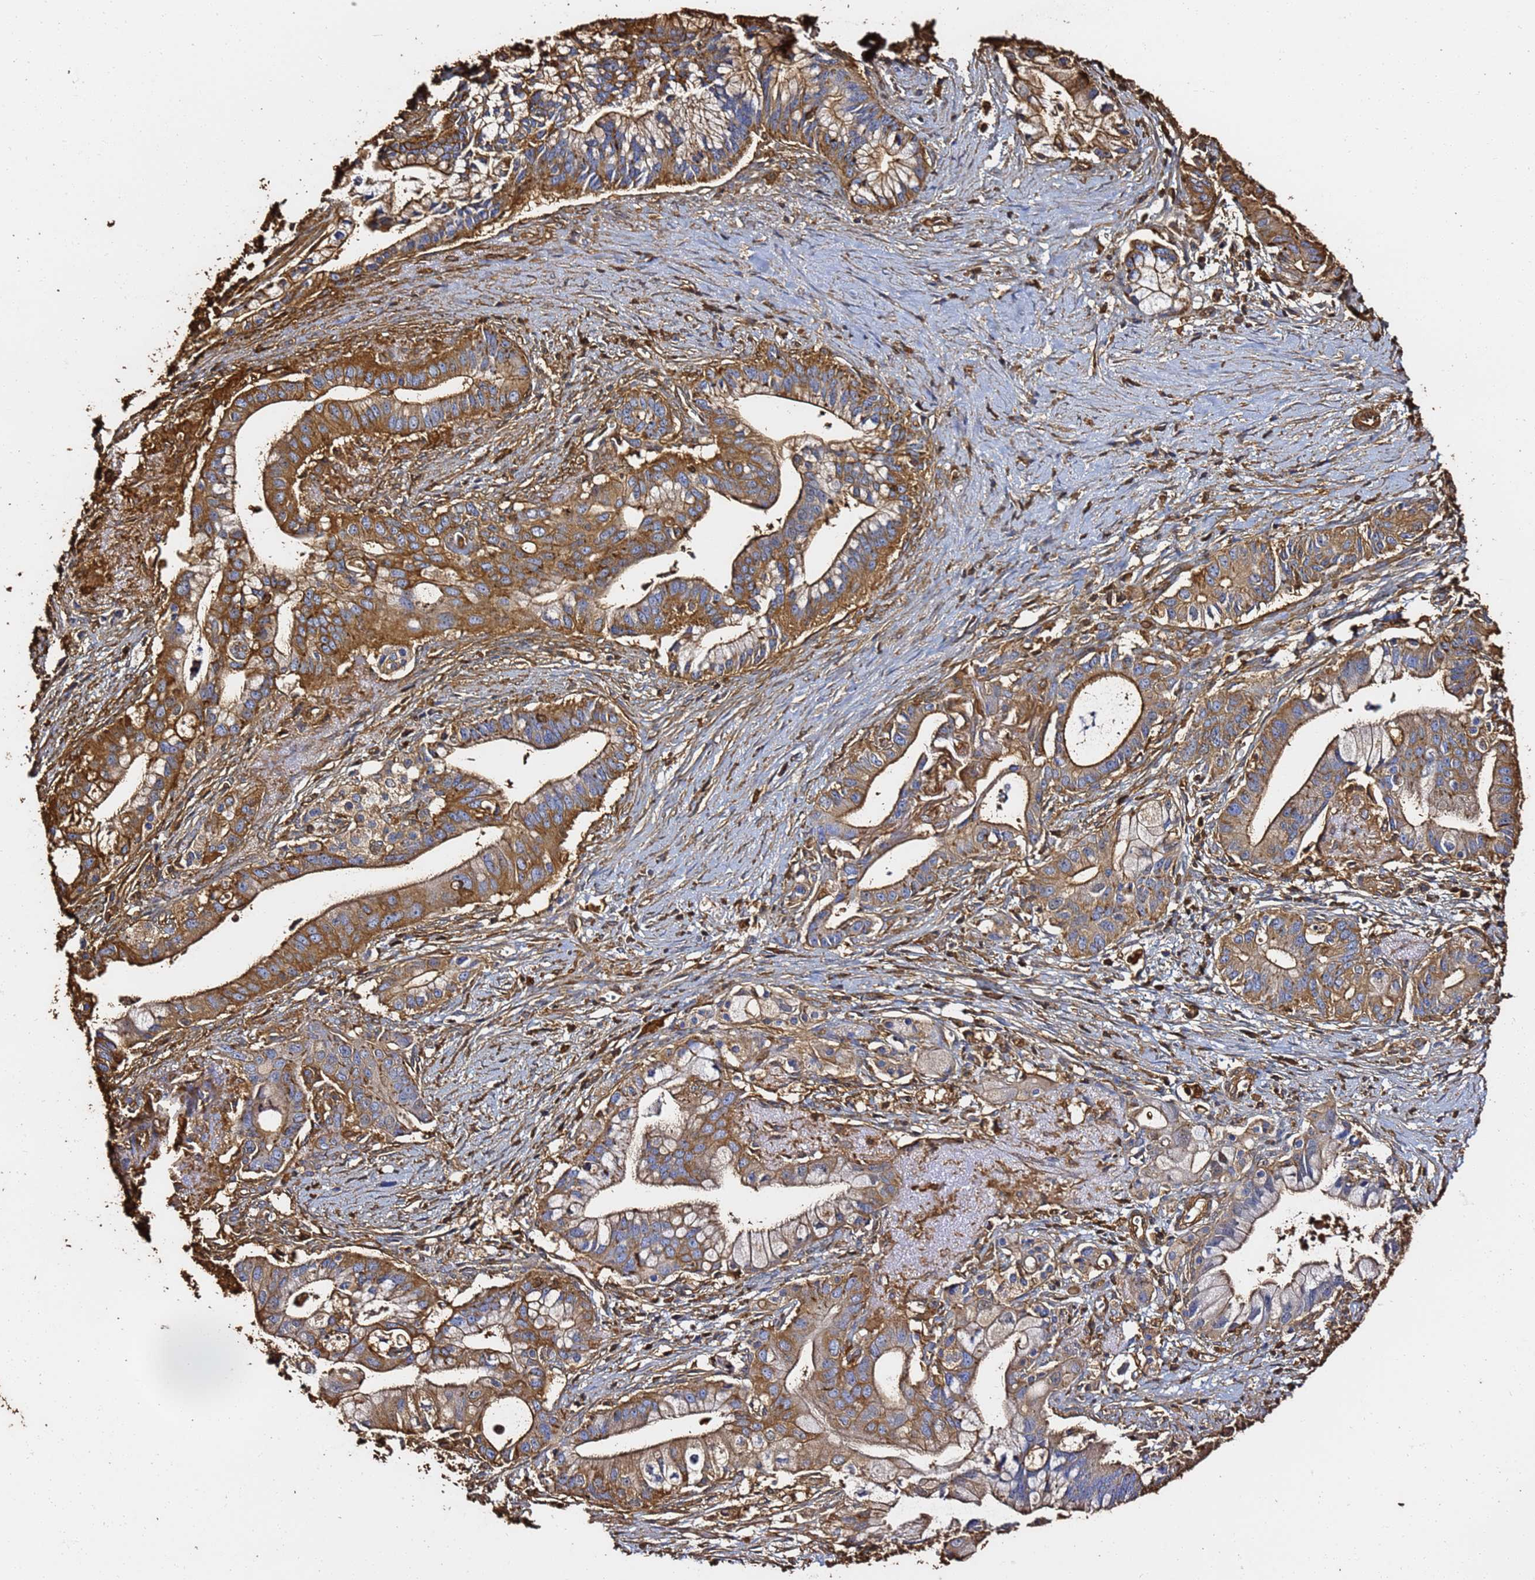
{"staining": {"intensity": "strong", "quantity": ">75%", "location": "cytoplasmic/membranous"}, "tissue": "pancreatic cancer", "cell_type": "Tumor cells", "image_type": "cancer", "snomed": [{"axis": "morphology", "description": "Adenocarcinoma, NOS"}, {"axis": "topography", "description": "Pancreas"}], "caption": "Protein expression by immunohistochemistry demonstrates strong cytoplasmic/membranous positivity in about >75% of tumor cells in pancreatic adenocarcinoma. (DAB IHC with brightfield microscopy, high magnification).", "gene": "ACTB", "patient": {"sex": "male", "age": 68}}